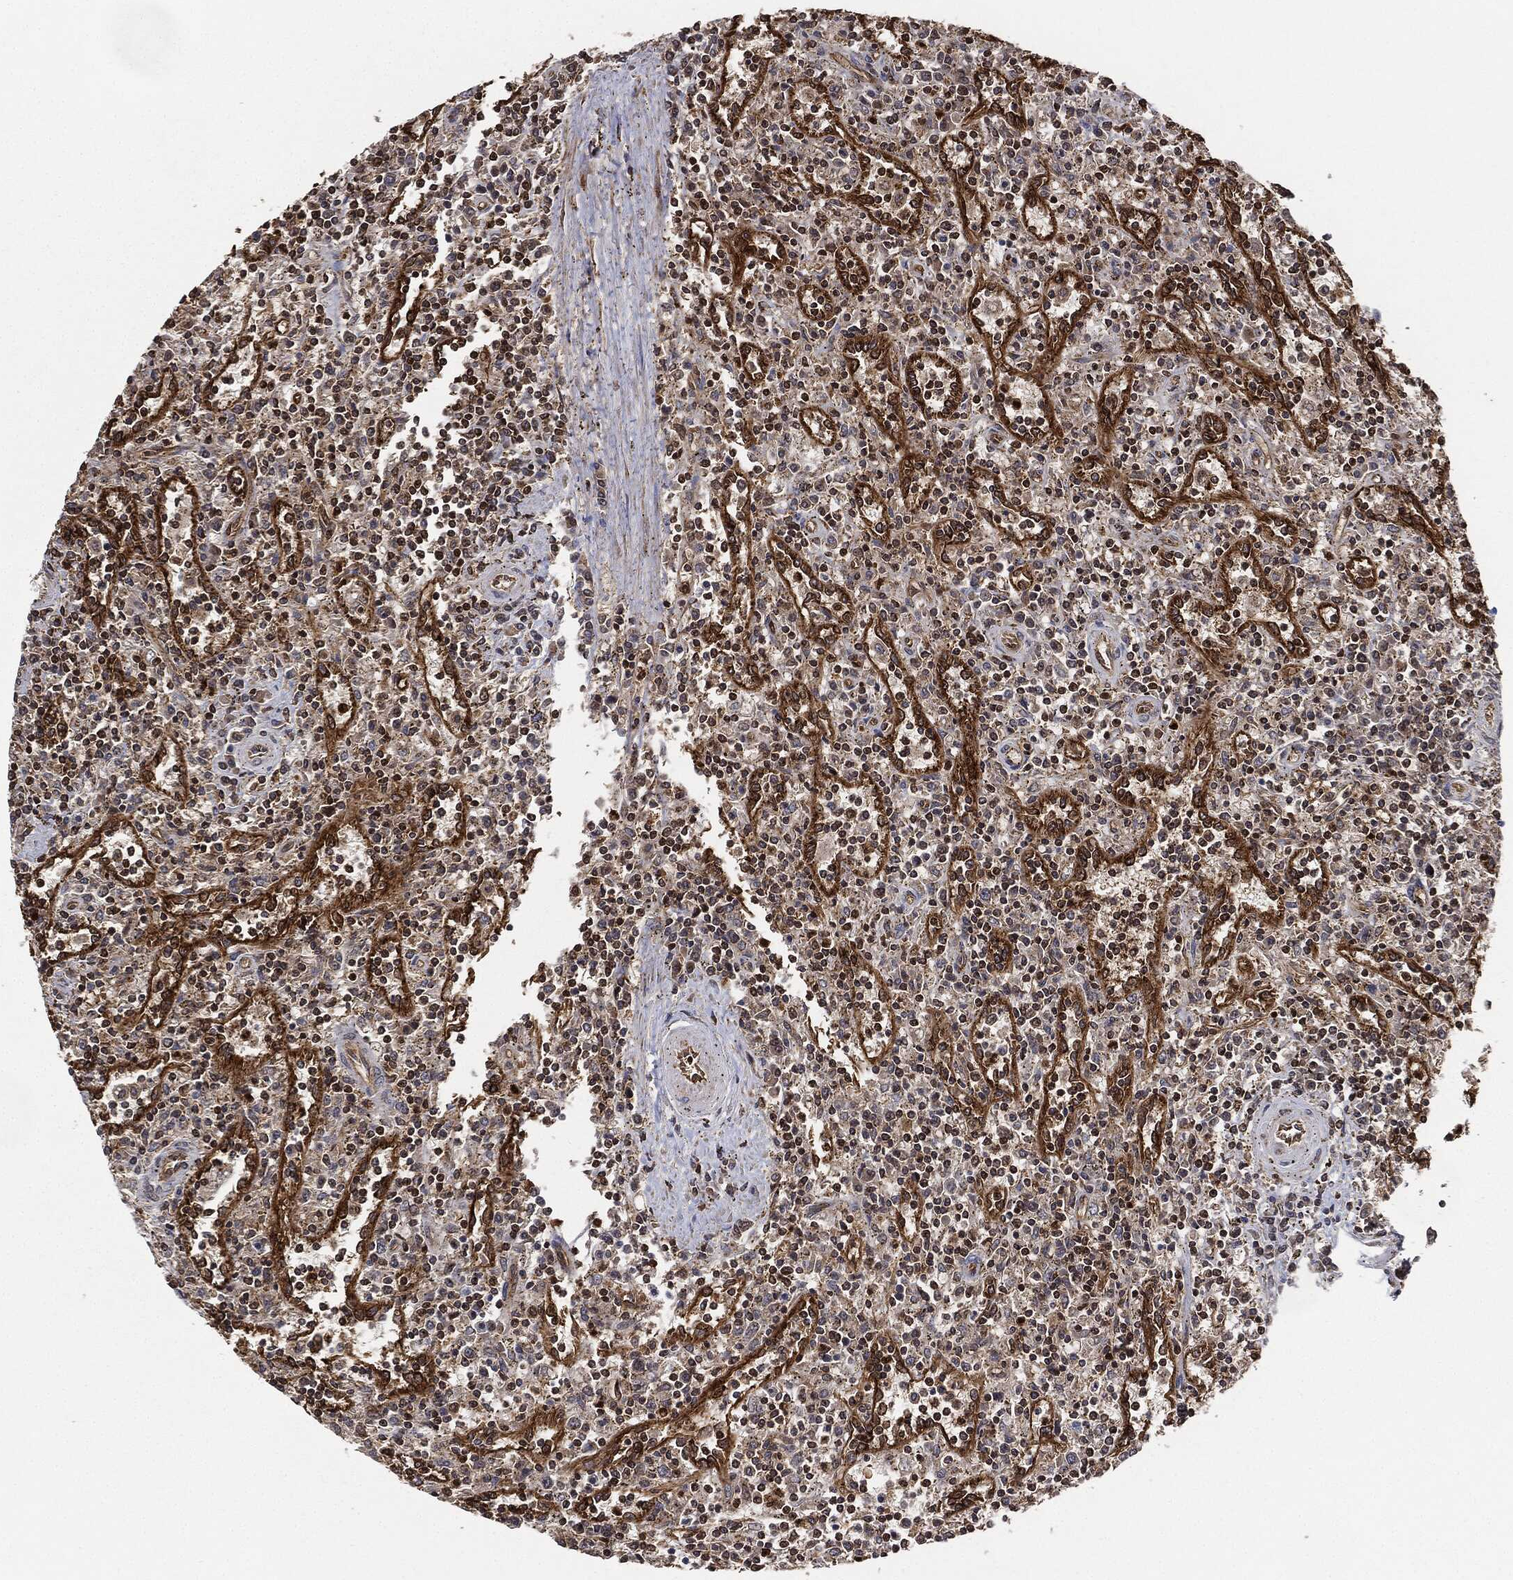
{"staining": {"intensity": "strong", "quantity": "<25%", "location": "nuclear"}, "tissue": "lymphoma", "cell_type": "Tumor cells", "image_type": "cancer", "snomed": [{"axis": "morphology", "description": "Malignant lymphoma, non-Hodgkin's type, Low grade"}, {"axis": "topography", "description": "Spleen"}], "caption": "This image exhibits immunohistochemistry staining of lymphoma, with medium strong nuclear positivity in about <25% of tumor cells.", "gene": "MAP3K3", "patient": {"sex": "male", "age": 62}}